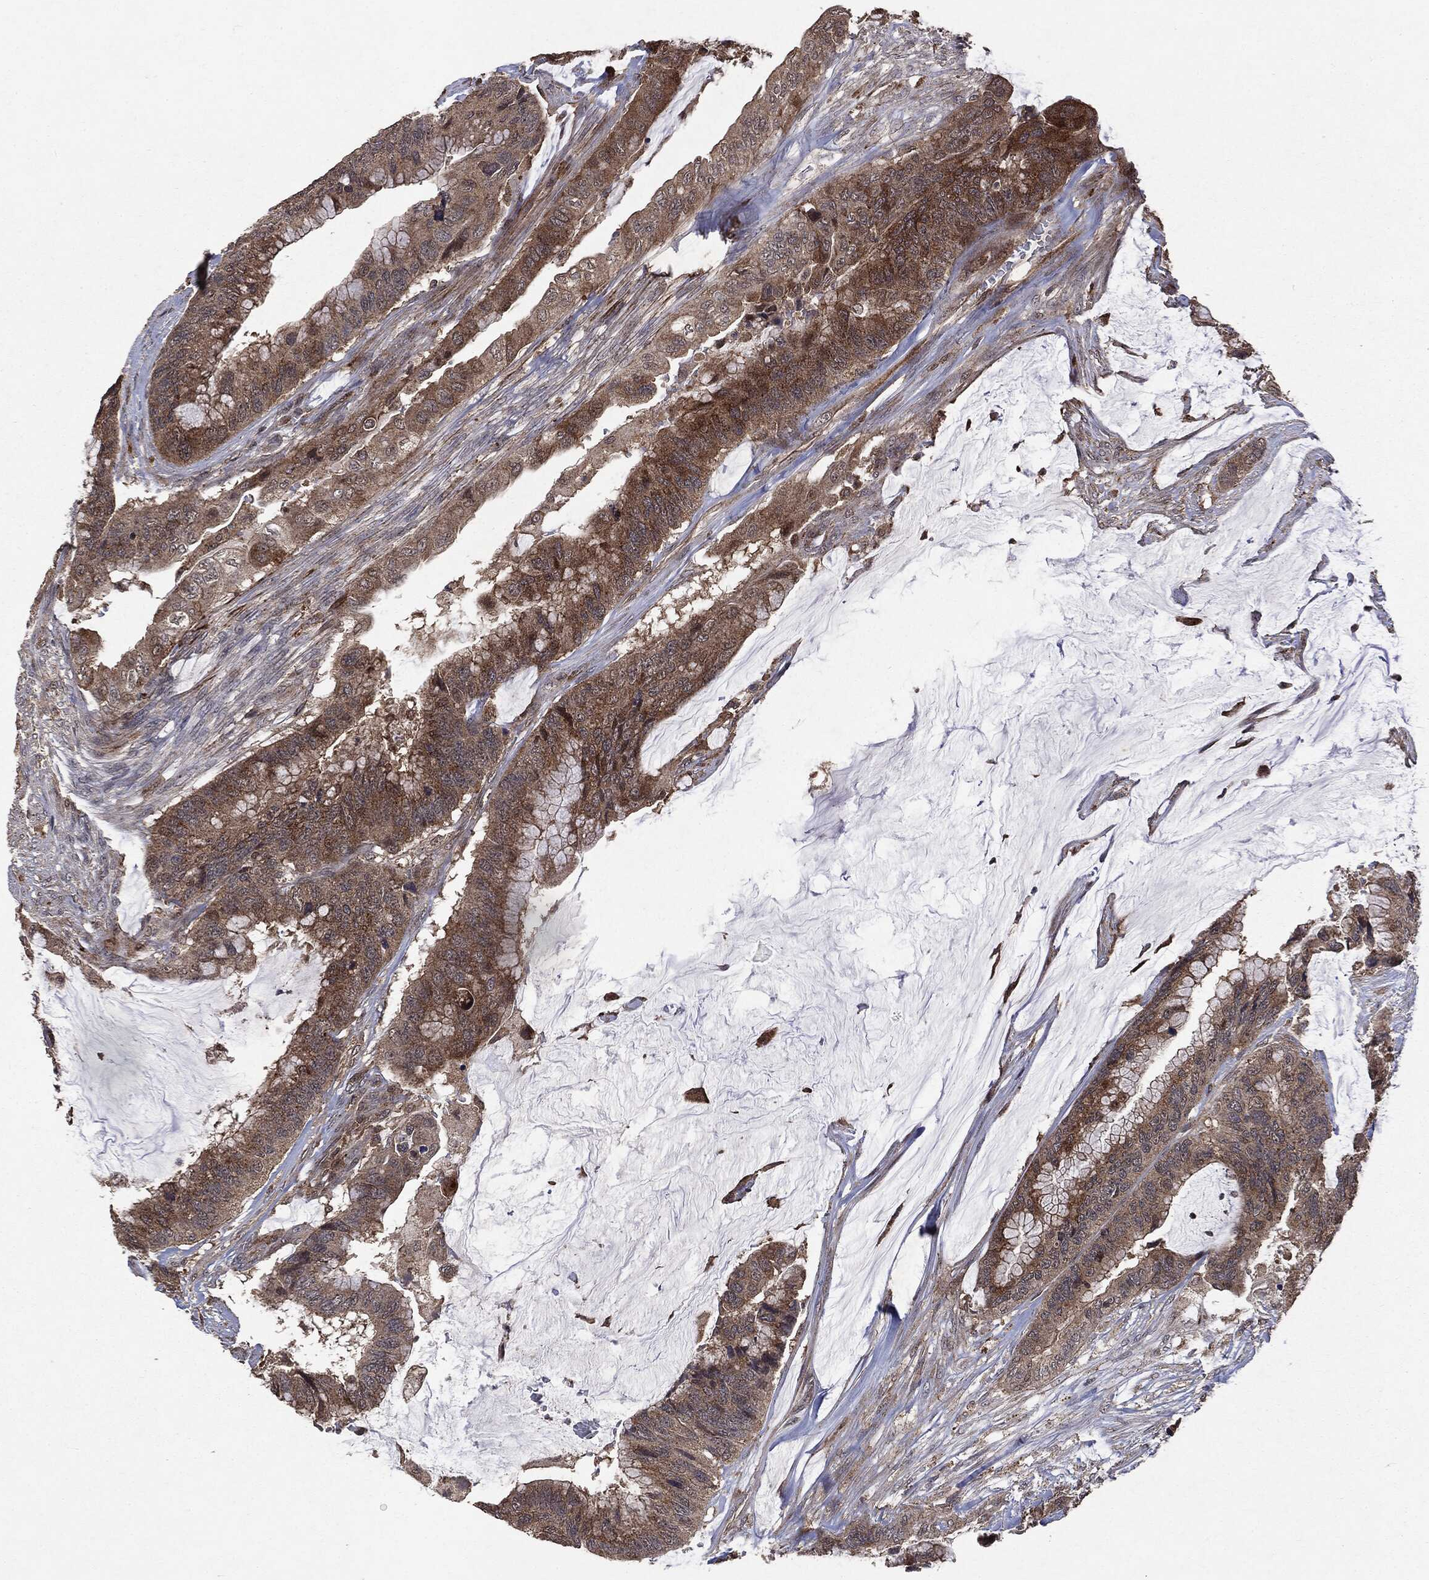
{"staining": {"intensity": "weak", "quantity": ">75%", "location": "cytoplasmic/membranous"}, "tissue": "colorectal cancer", "cell_type": "Tumor cells", "image_type": "cancer", "snomed": [{"axis": "morphology", "description": "Adenocarcinoma, NOS"}, {"axis": "topography", "description": "Rectum"}], "caption": "This image demonstrates colorectal adenocarcinoma stained with IHC to label a protein in brown. The cytoplasmic/membranous of tumor cells show weak positivity for the protein. Nuclei are counter-stained blue.", "gene": "PTEN", "patient": {"sex": "female", "age": 59}}